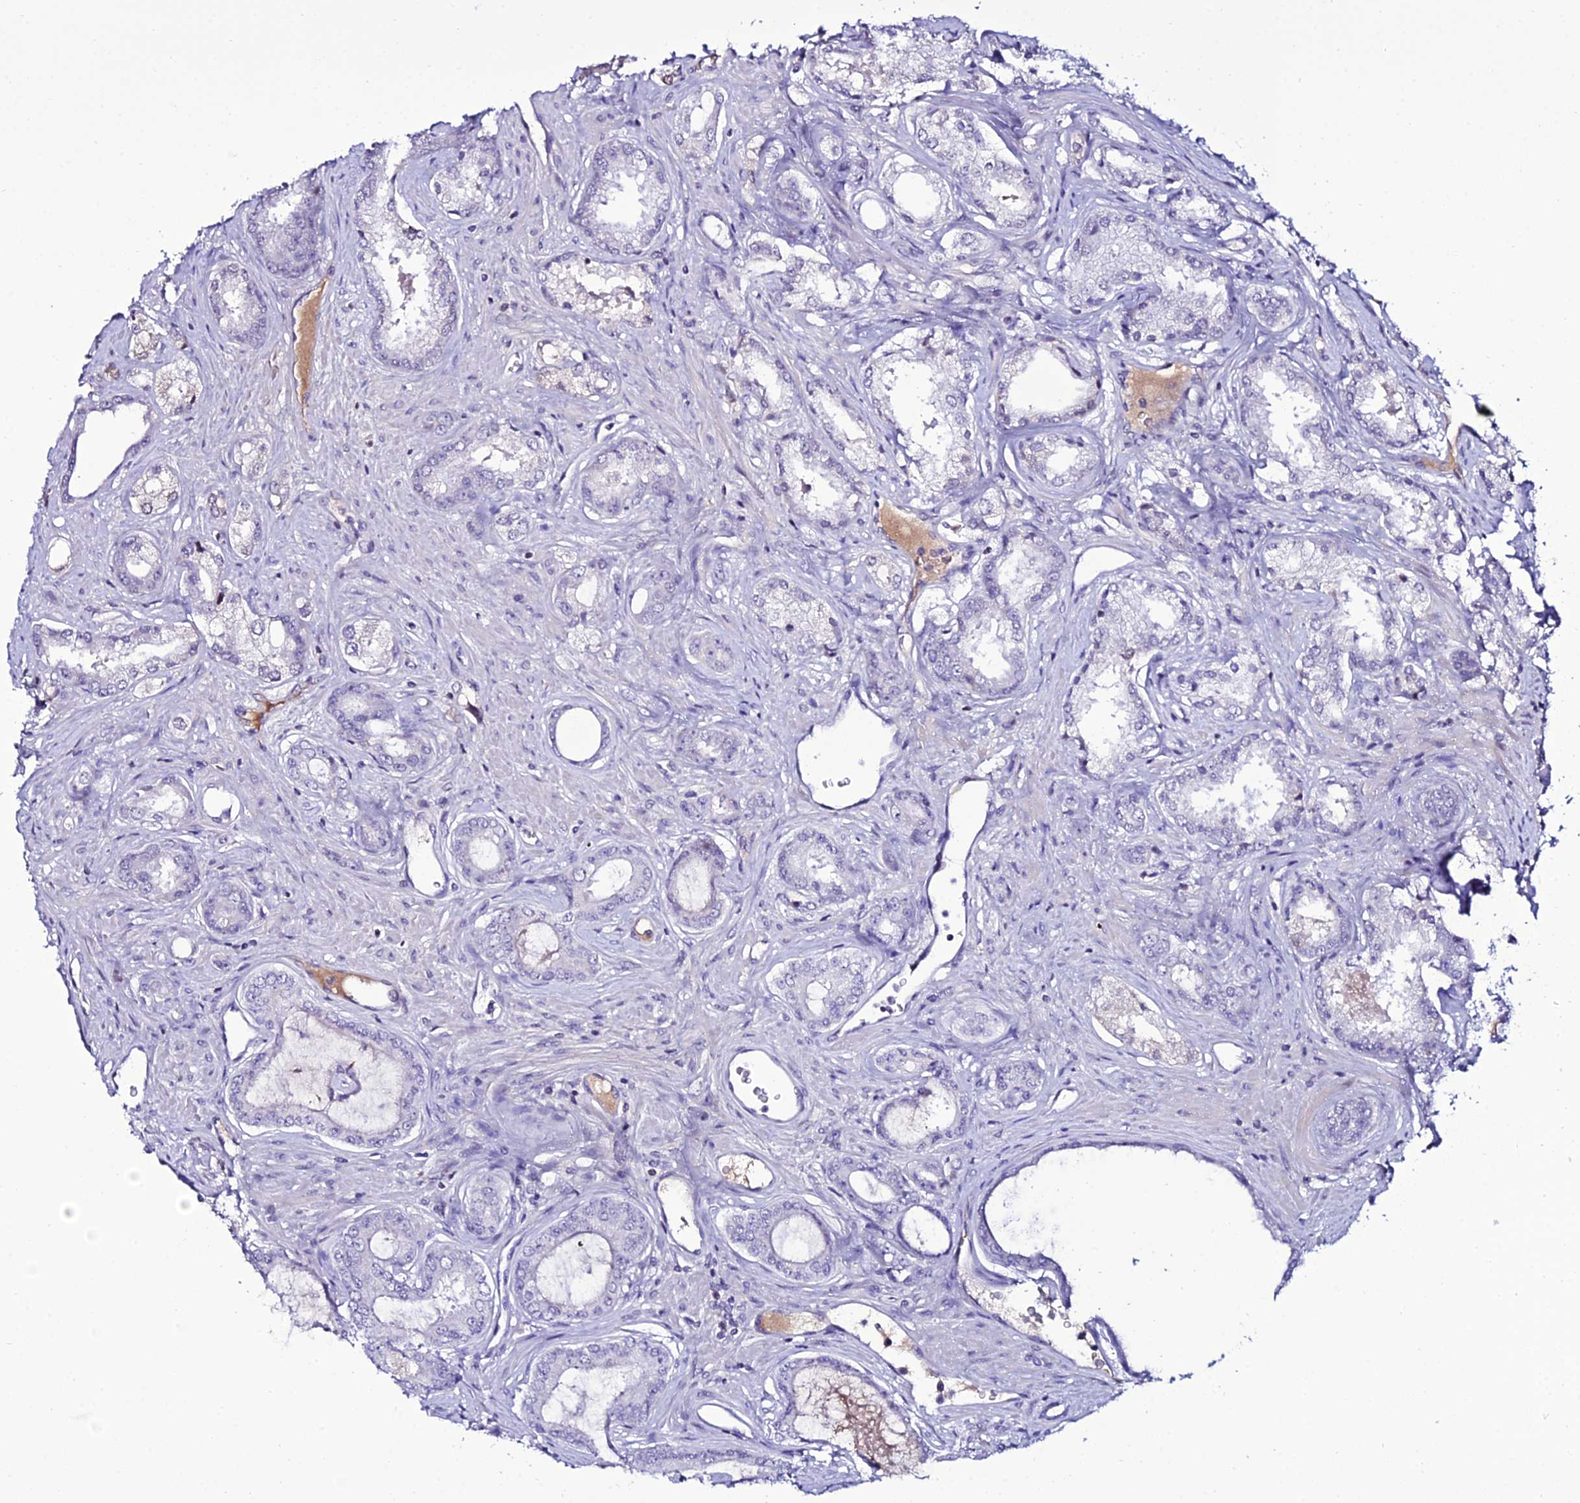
{"staining": {"intensity": "negative", "quantity": "none", "location": "none"}, "tissue": "prostate cancer", "cell_type": "Tumor cells", "image_type": "cancer", "snomed": [{"axis": "morphology", "description": "Adenocarcinoma, Low grade"}, {"axis": "topography", "description": "Prostate"}], "caption": "A high-resolution image shows IHC staining of low-grade adenocarcinoma (prostate), which exhibits no significant staining in tumor cells.", "gene": "DEFB132", "patient": {"sex": "male", "age": 68}}